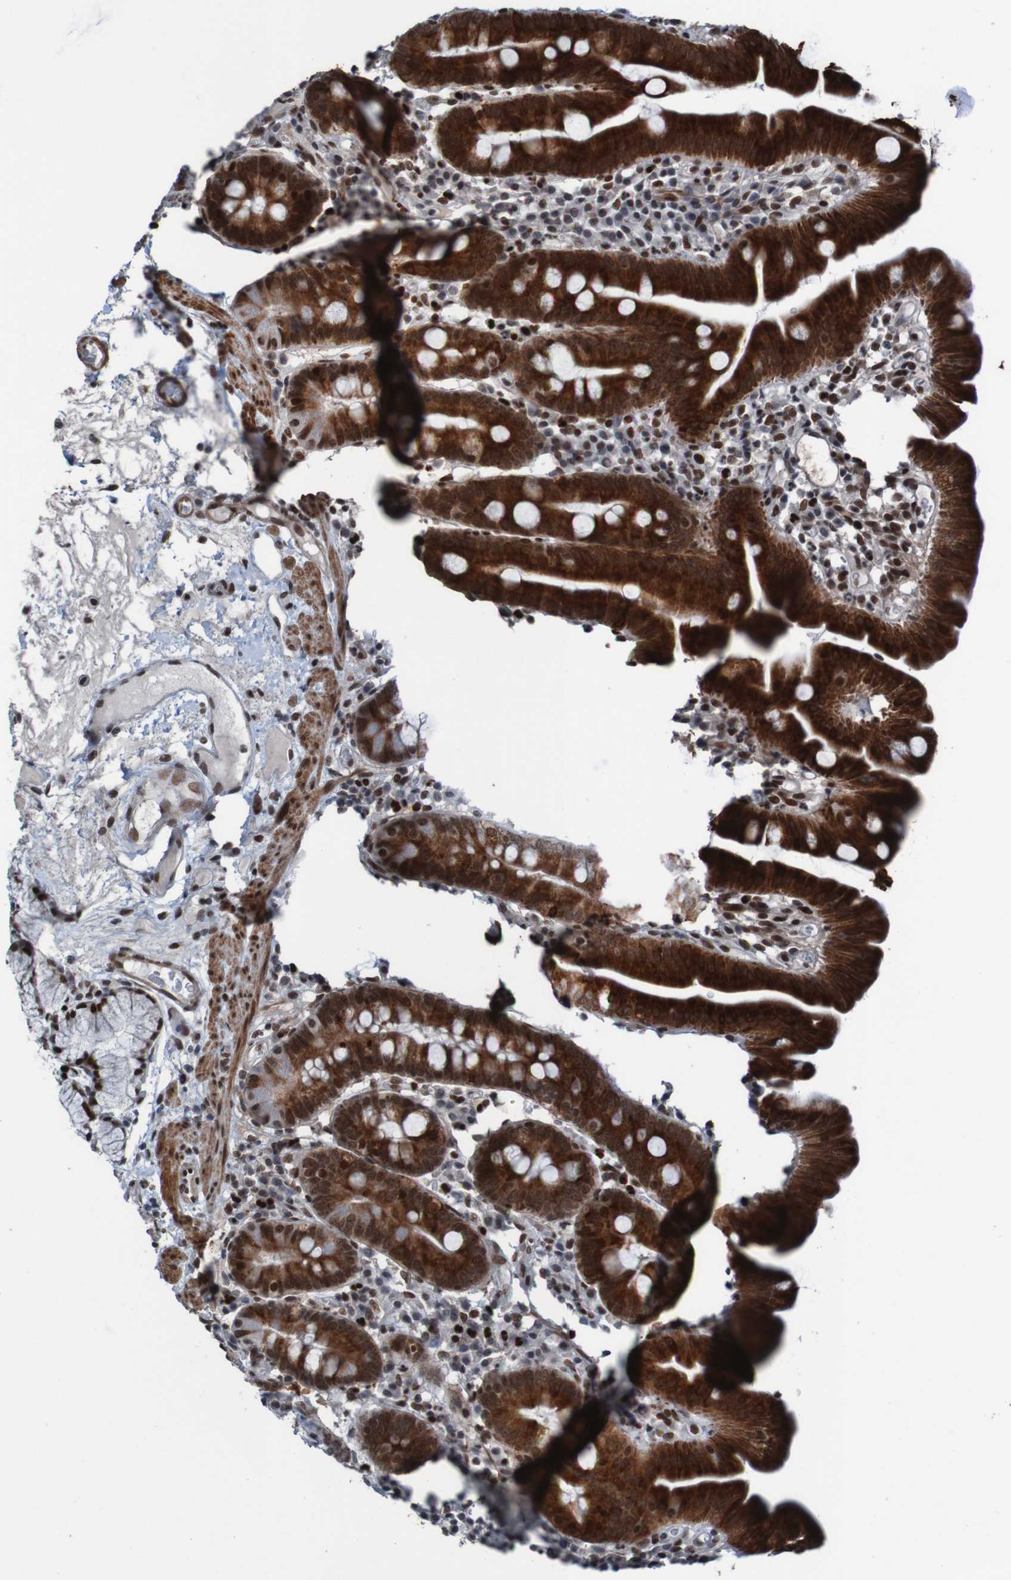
{"staining": {"intensity": "strong", "quantity": ">75%", "location": "cytoplasmic/membranous,nuclear"}, "tissue": "duodenum", "cell_type": "Glandular cells", "image_type": "normal", "snomed": [{"axis": "morphology", "description": "Normal tissue, NOS"}, {"axis": "topography", "description": "Duodenum"}], "caption": "A high-resolution image shows immunohistochemistry staining of benign duodenum, which shows strong cytoplasmic/membranous,nuclear staining in about >75% of glandular cells.", "gene": "PHF2", "patient": {"sex": "male", "age": 50}}